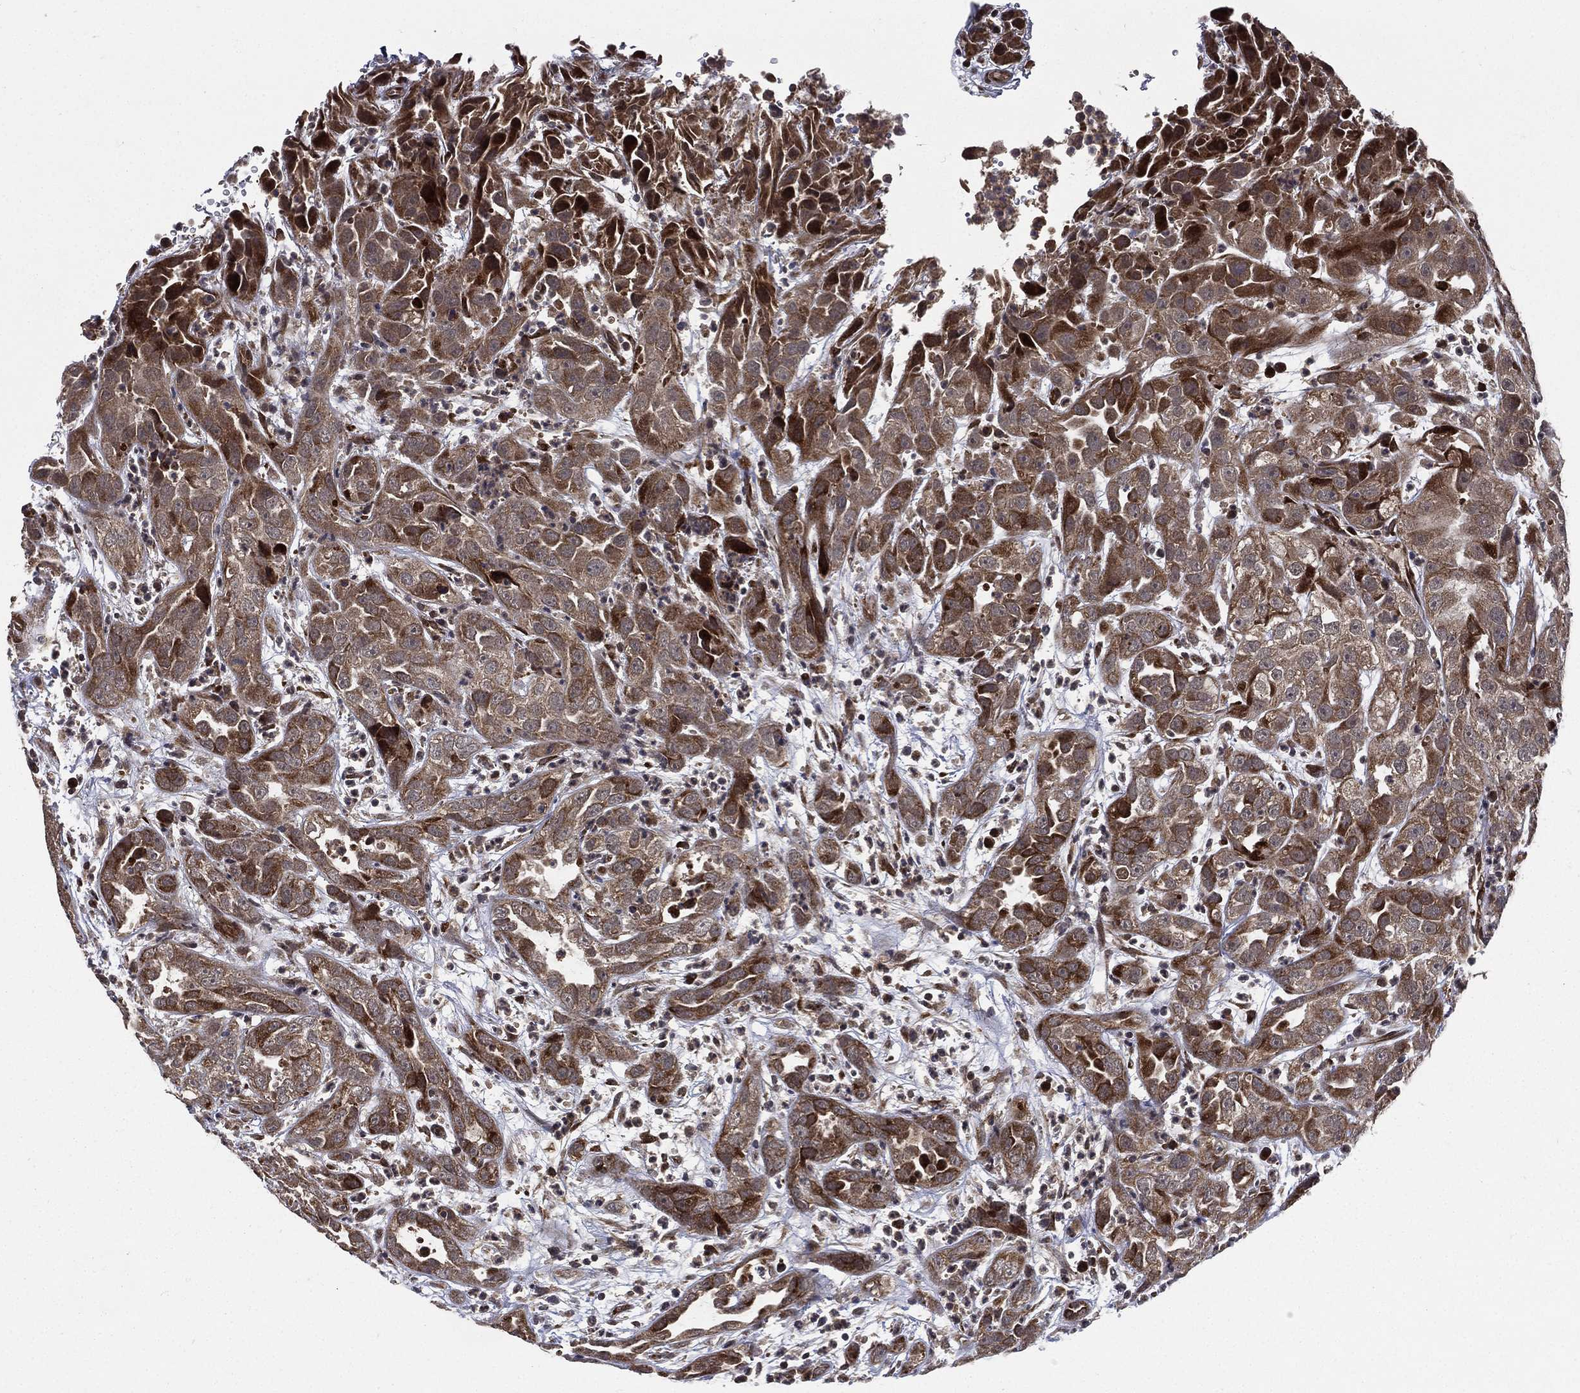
{"staining": {"intensity": "strong", "quantity": "<25%", "location": "cytoplasmic/membranous,nuclear"}, "tissue": "urothelial cancer", "cell_type": "Tumor cells", "image_type": "cancer", "snomed": [{"axis": "morphology", "description": "Urothelial carcinoma, High grade"}, {"axis": "topography", "description": "Urinary bladder"}], "caption": "A micrograph showing strong cytoplasmic/membranous and nuclear positivity in about <25% of tumor cells in urothelial cancer, as visualized by brown immunohistochemical staining.", "gene": "RAB11FIP4", "patient": {"sex": "female", "age": 41}}